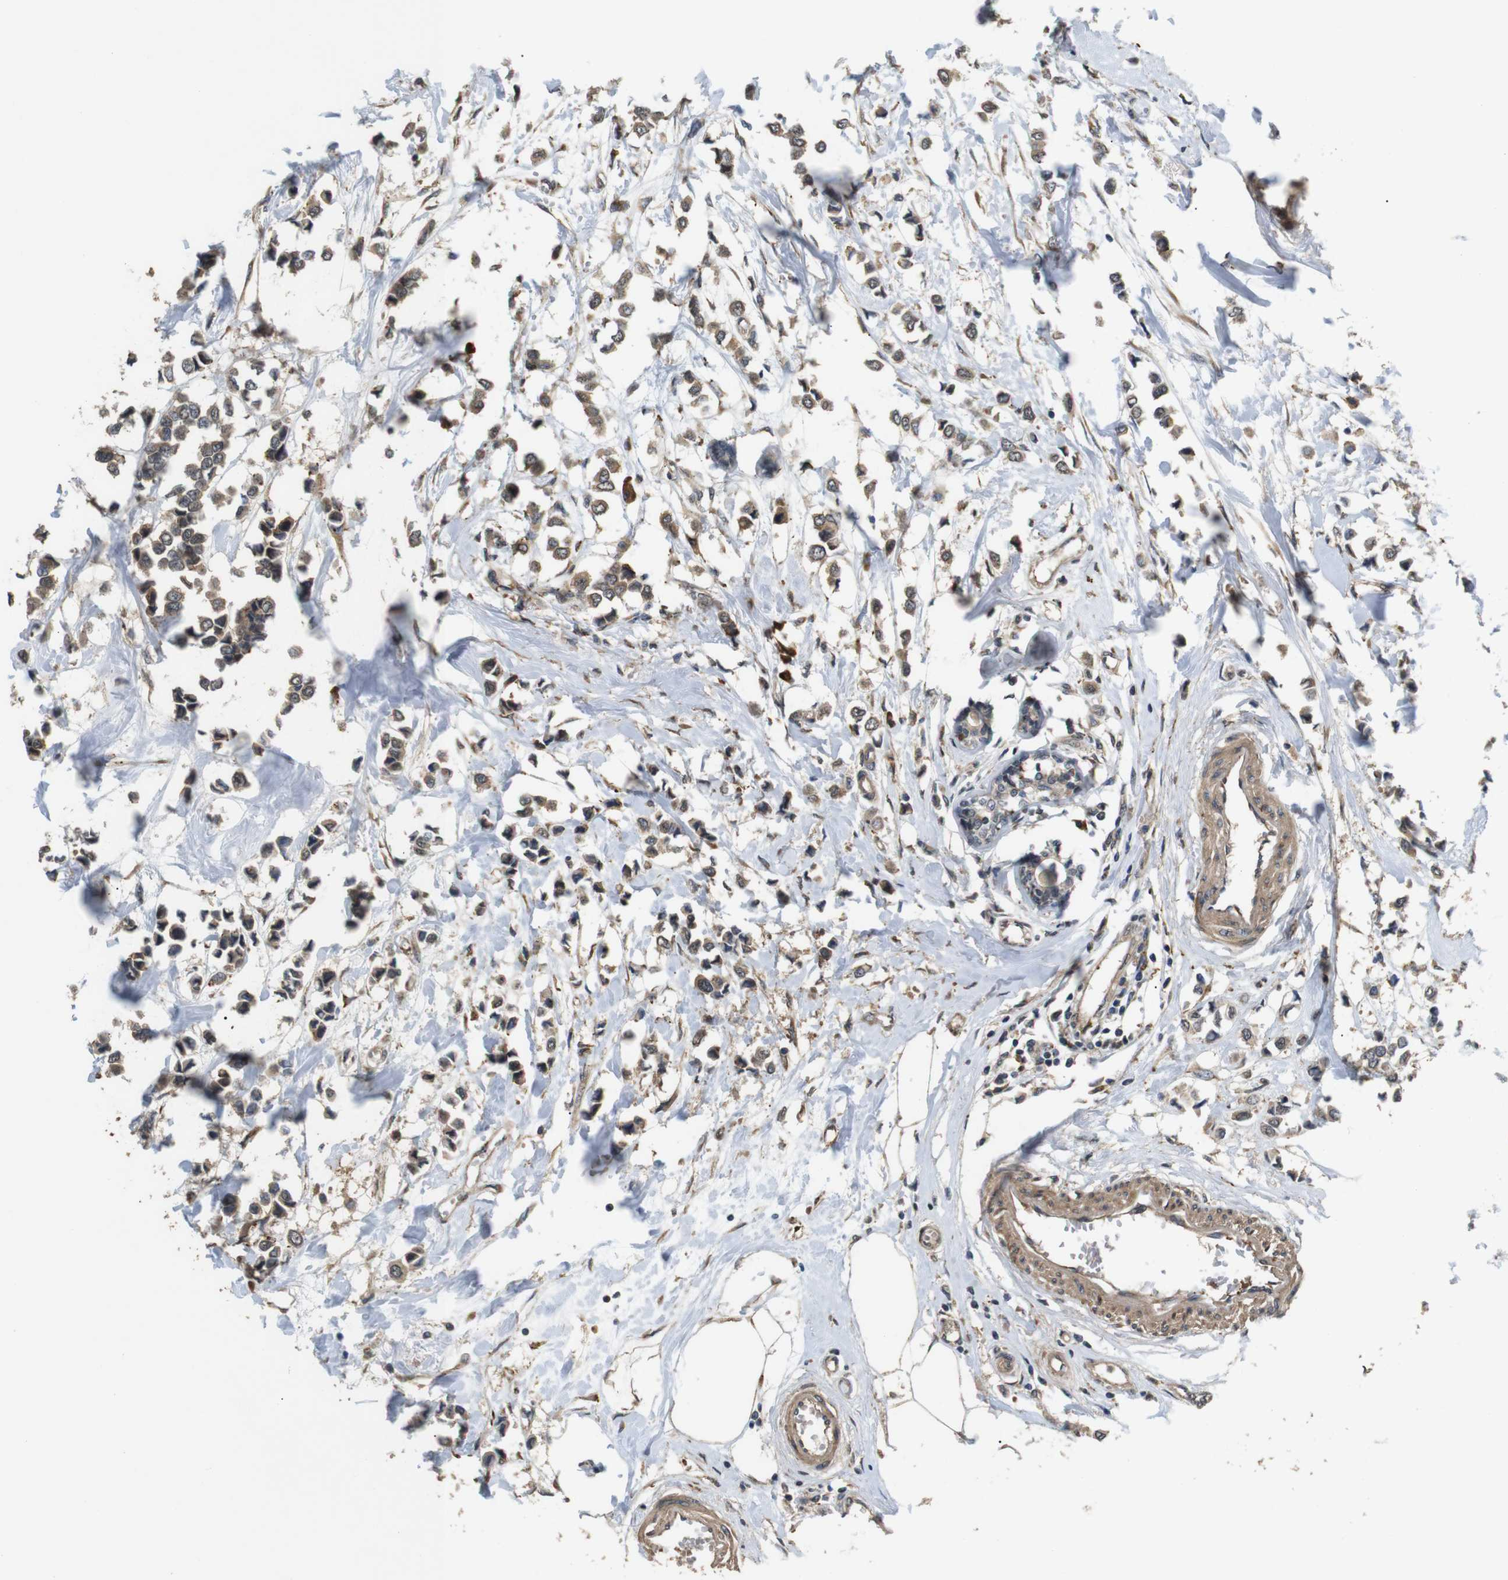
{"staining": {"intensity": "moderate", "quantity": ">75%", "location": "cytoplasmic/membranous"}, "tissue": "breast cancer", "cell_type": "Tumor cells", "image_type": "cancer", "snomed": [{"axis": "morphology", "description": "Lobular carcinoma"}, {"axis": "topography", "description": "Breast"}], "caption": "Protein staining of breast lobular carcinoma tissue displays moderate cytoplasmic/membranous staining in about >75% of tumor cells.", "gene": "EPHB2", "patient": {"sex": "female", "age": 51}}